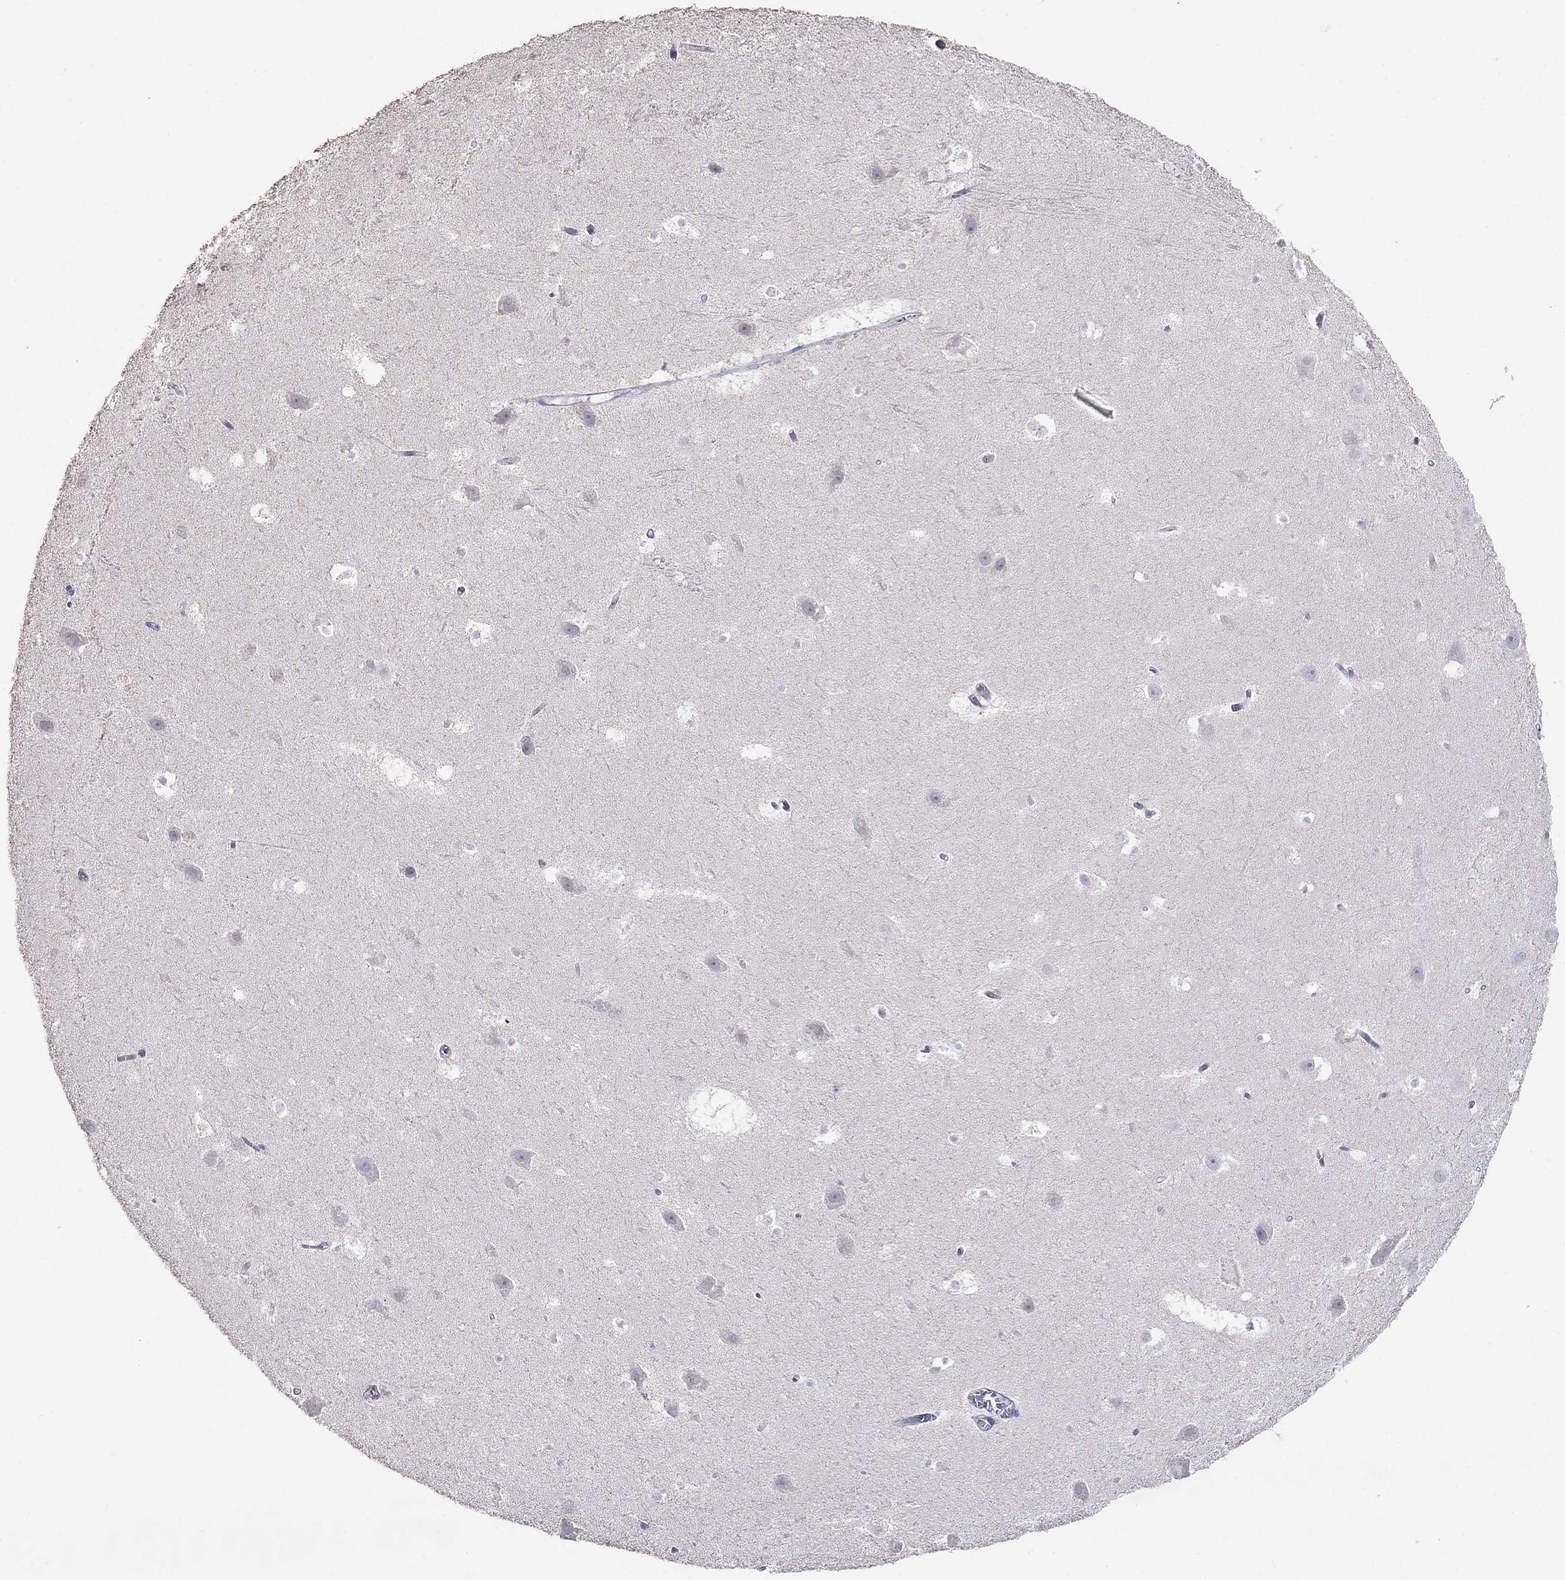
{"staining": {"intensity": "negative", "quantity": "none", "location": "none"}, "tissue": "hippocampus", "cell_type": "Glial cells", "image_type": "normal", "snomed": [{"axis": "morphology", "description": "Normal tissue, NOS"}, {"axis": "topography", "description": "Hippocampus"}], "caption": "A high-resolution photomicrograph shows immunohistochemistry (IHC) staining of benign hippocampus, which reveals no significant positivity in glial cells. (DAB (3,3'-diaminobenzidine) immunohistochemistry (IHC) with hematoxylin counter stain).", "gene": "CD8B", "patient": {"sex": "male", "age": 26}}